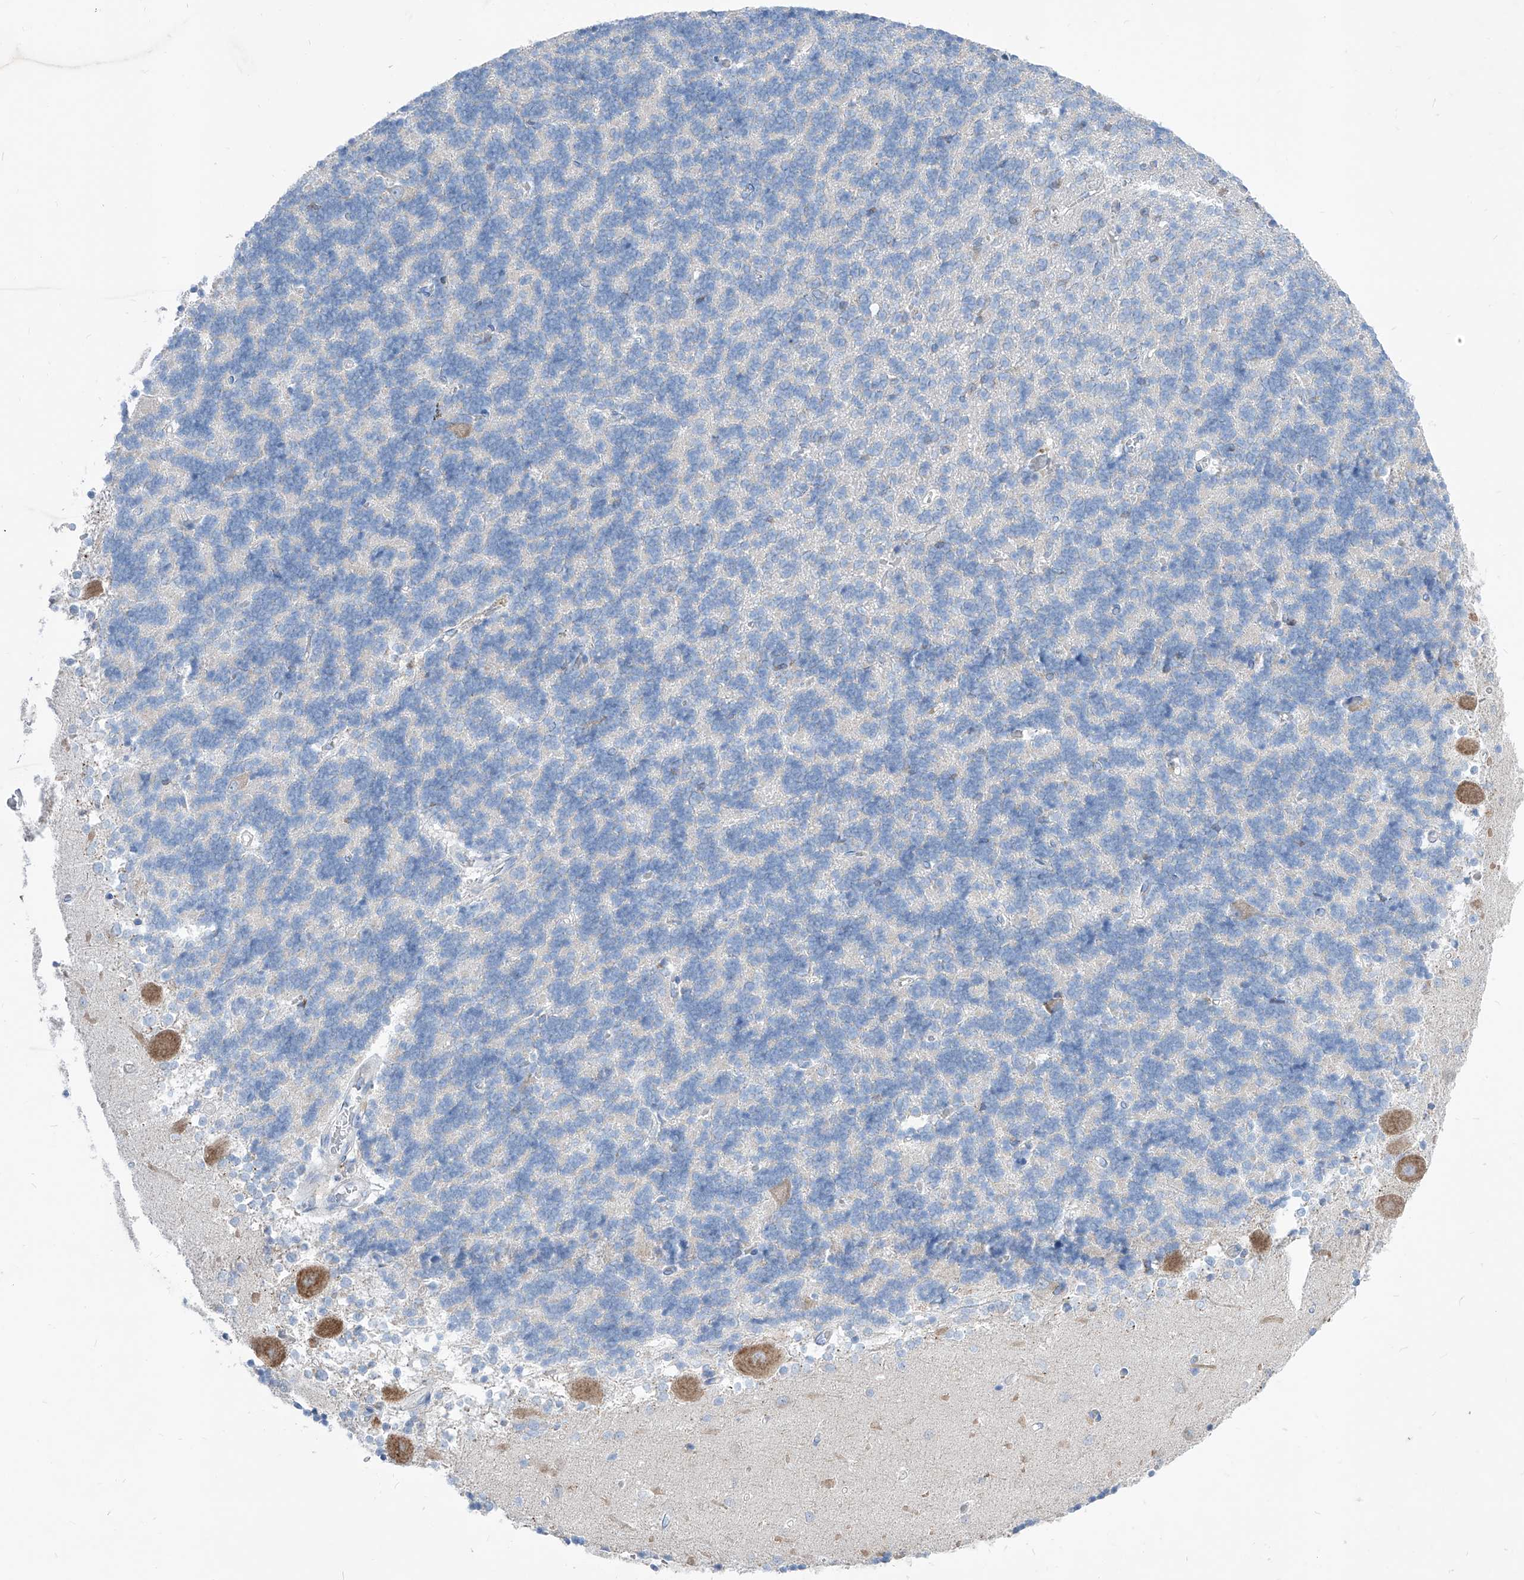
{"staining": {"intensity": "negative", "quantity": "none", "location": "none"}, "tissue": "cerebellum", "cell_type": "Cells in granular layer", "image_type": "normal", "snomed": [{"axis": "morphology", "description": "Normal tissue, NOS"}, {"axis": "topography", "description": "Cerebellum"}], "caption": "High power microscopy photomicrograph of an immunohistochemistry (IHC) micrograph of benign cerebellum, revealing no significant staining in cells in granular layer.", "gene": "AGPS", "patient": {"sex": "male", "age": 37}}